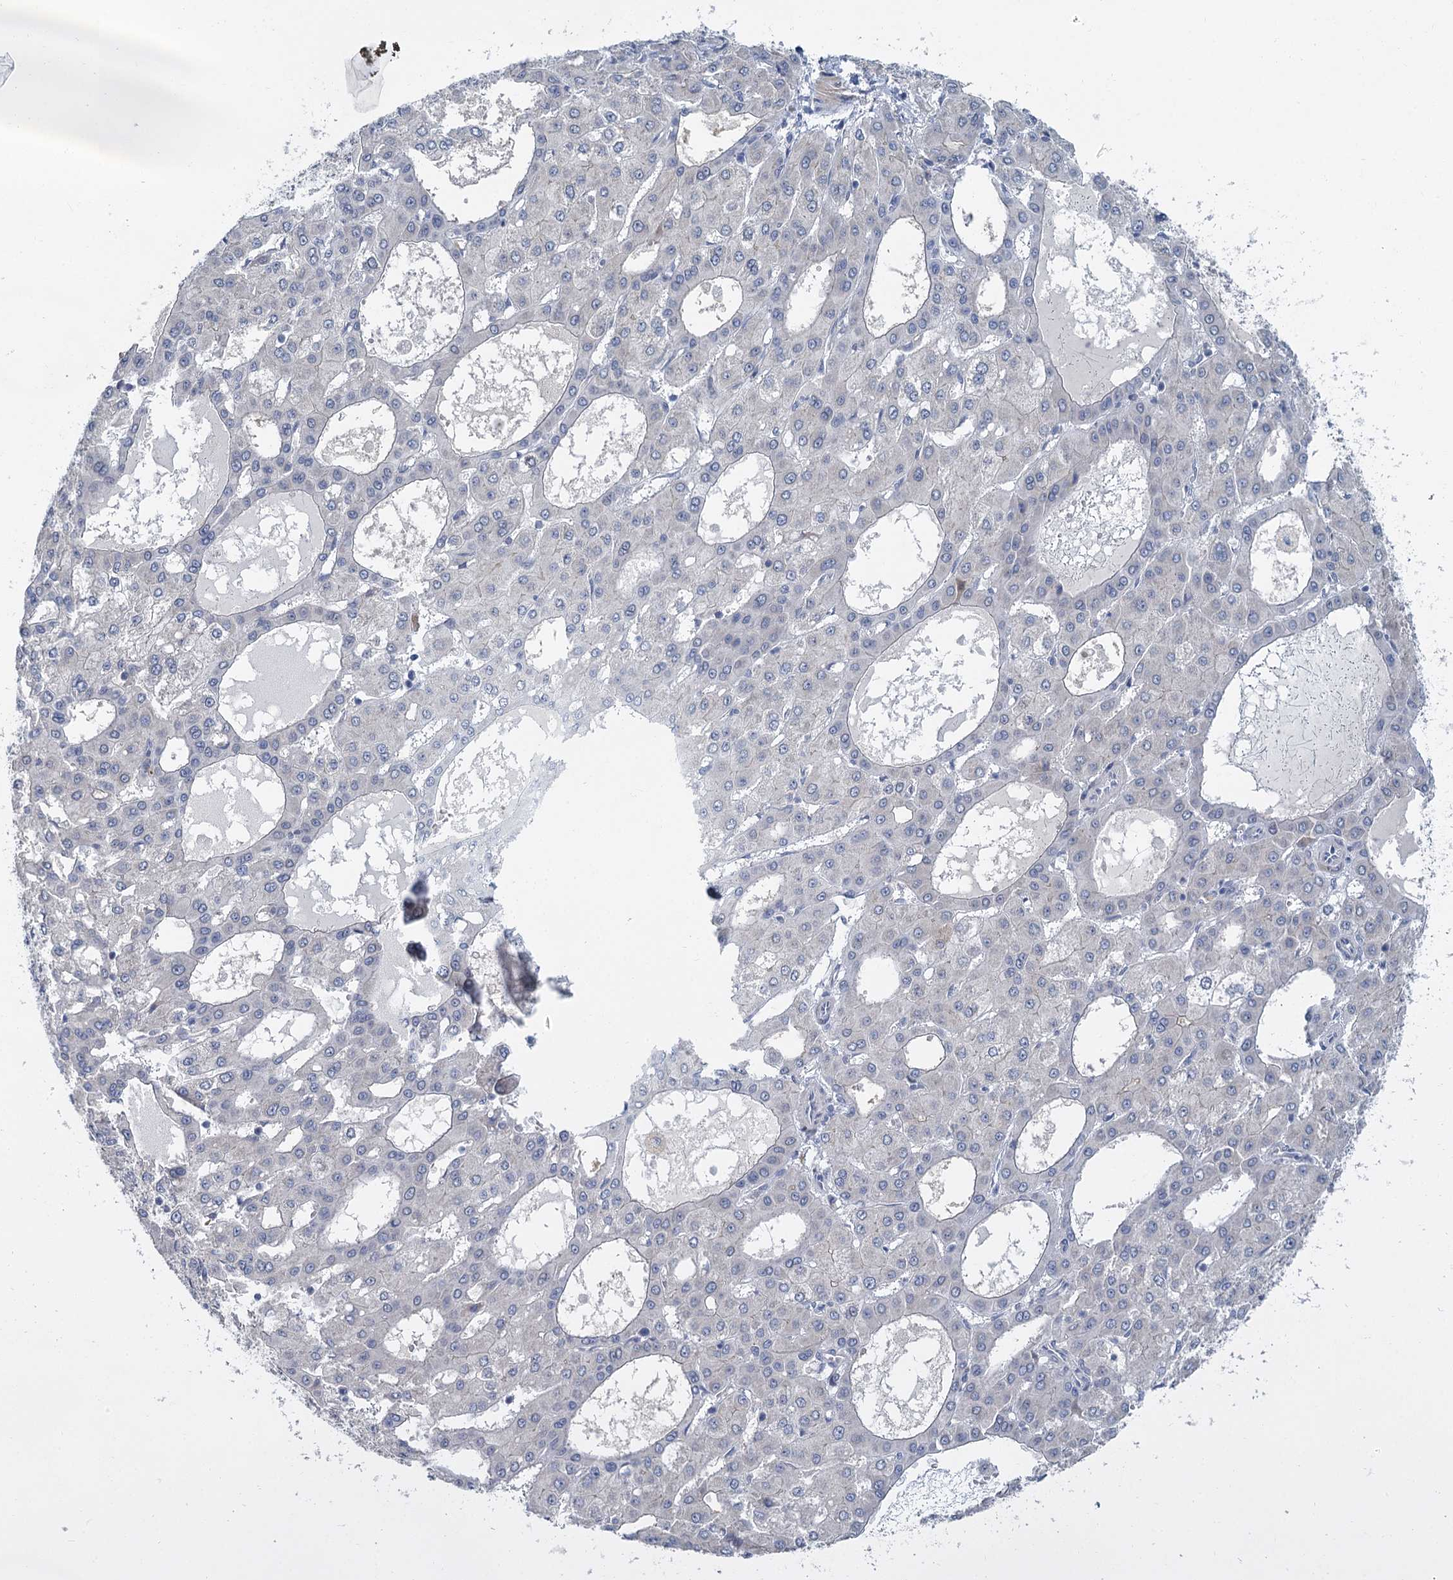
{"staining": {"intensity": "negative", "quantity": "none", "location": "none"}, "tissue": "liver cancer", "cell_type": "Tumor cells", "image_type": "cancer", "snomed": [{"axis": "morphology", "description": "Carcinoma, Hepatocellular, NOS"}, {"axis": "topography", "description": "Liver"}], "caption": "This is a micrograph of immunohistochemistry staining of hepatocellular carcinoma (liver), which shows no positivity in tumor cells.", "gene": "ACRBP", "patient": {"sex": "male", "age": 47}}